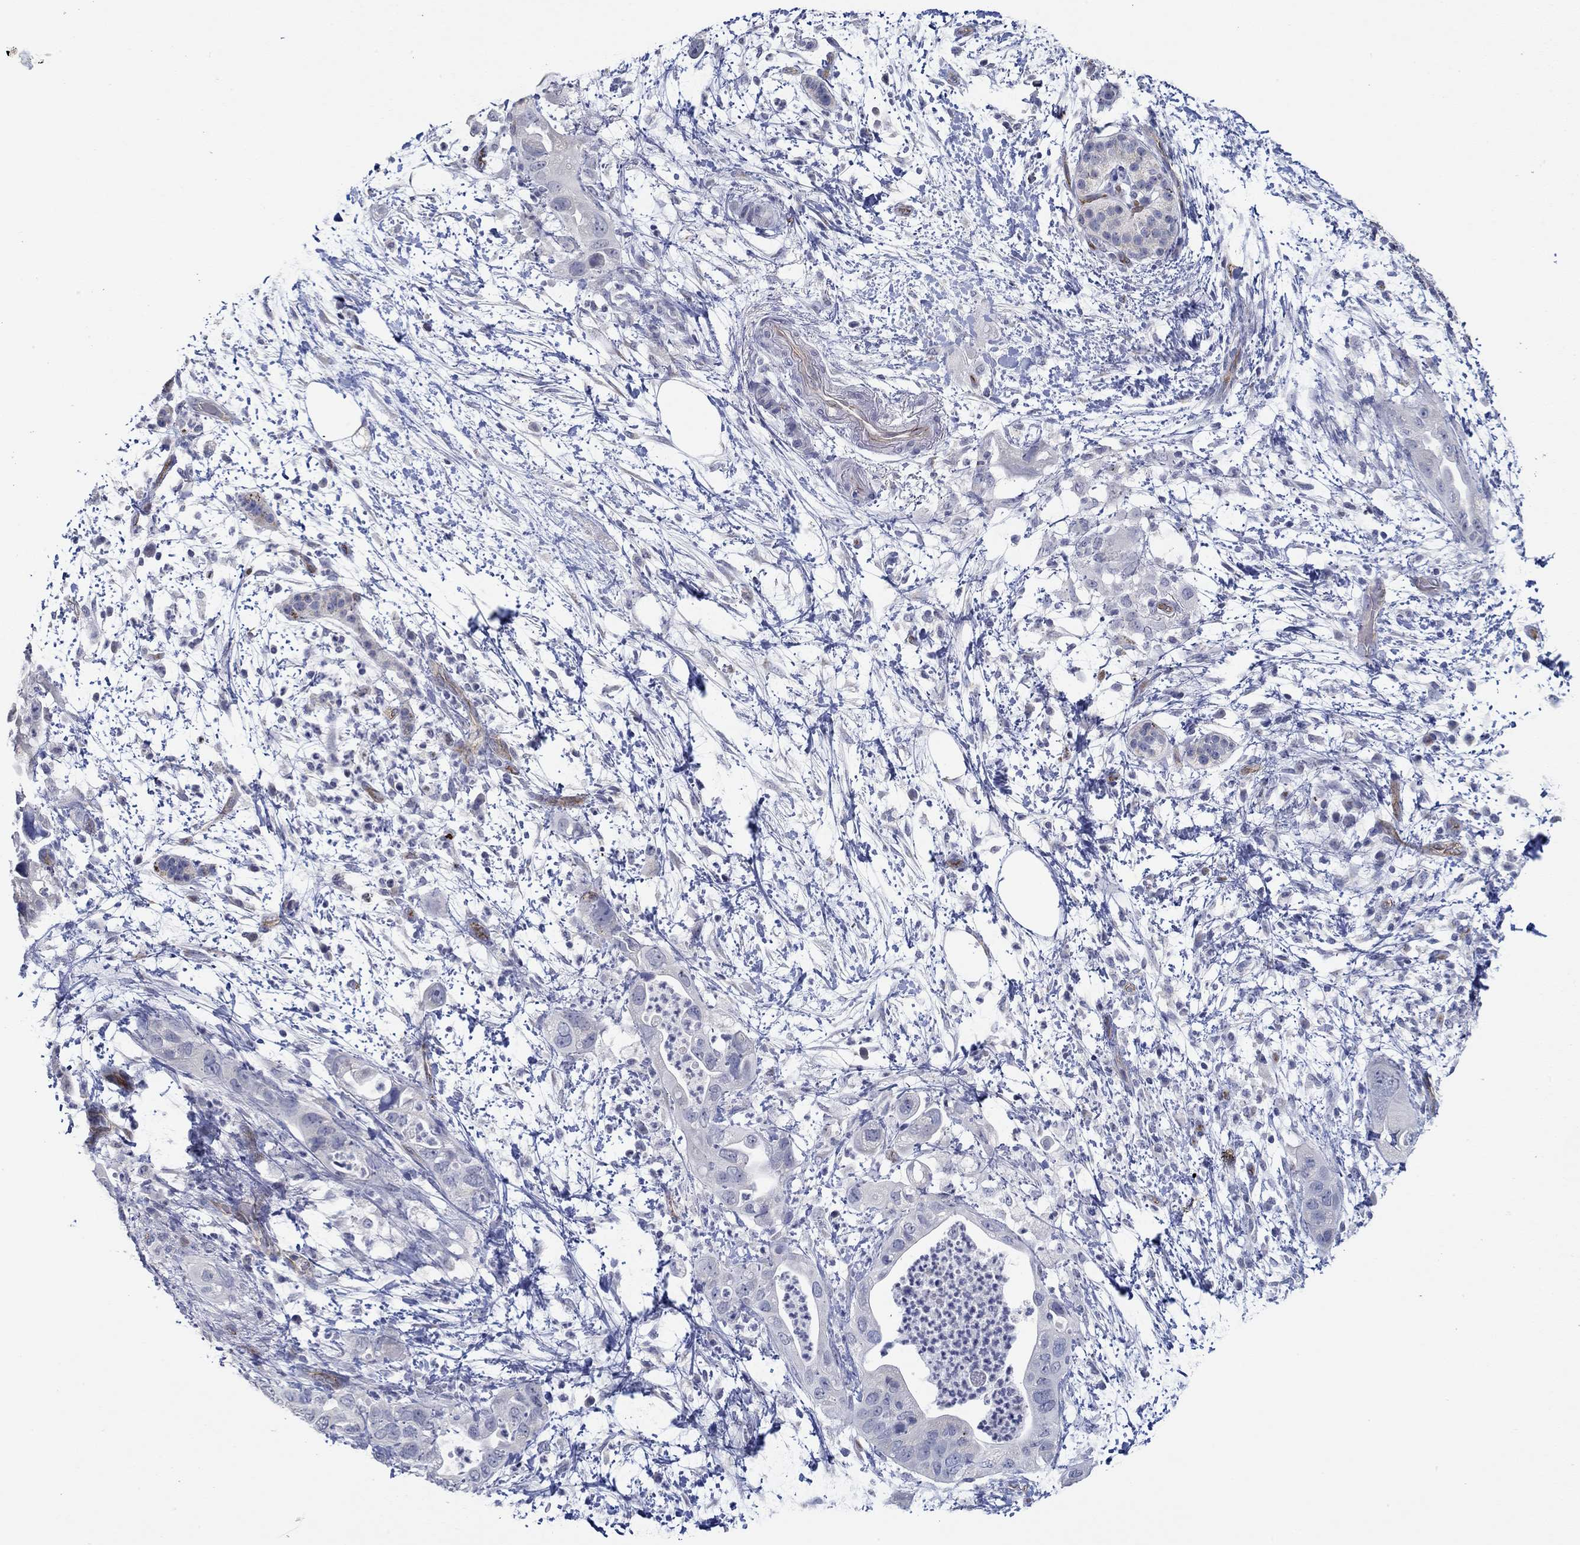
{"staining": {"intensity": "negative", "quantity": "none", "location": "none"}, "tissue": "pancreatic cancer", "cell_type": "Tumor cells", "image_type": "cancer", "snomed": [{"axis": "morphology", "description": "Adenocarcinoma, NOS"}, {"axis": "topography", "description": "Pancreas"}], "caption": "This is an immunohistochemistry (IHC) histopathology image of pancreatic adenocarcinoma. There is no staining in tumor cells.", "gene": "GJA5", "patient": {"sex": "female", "age": 72}}